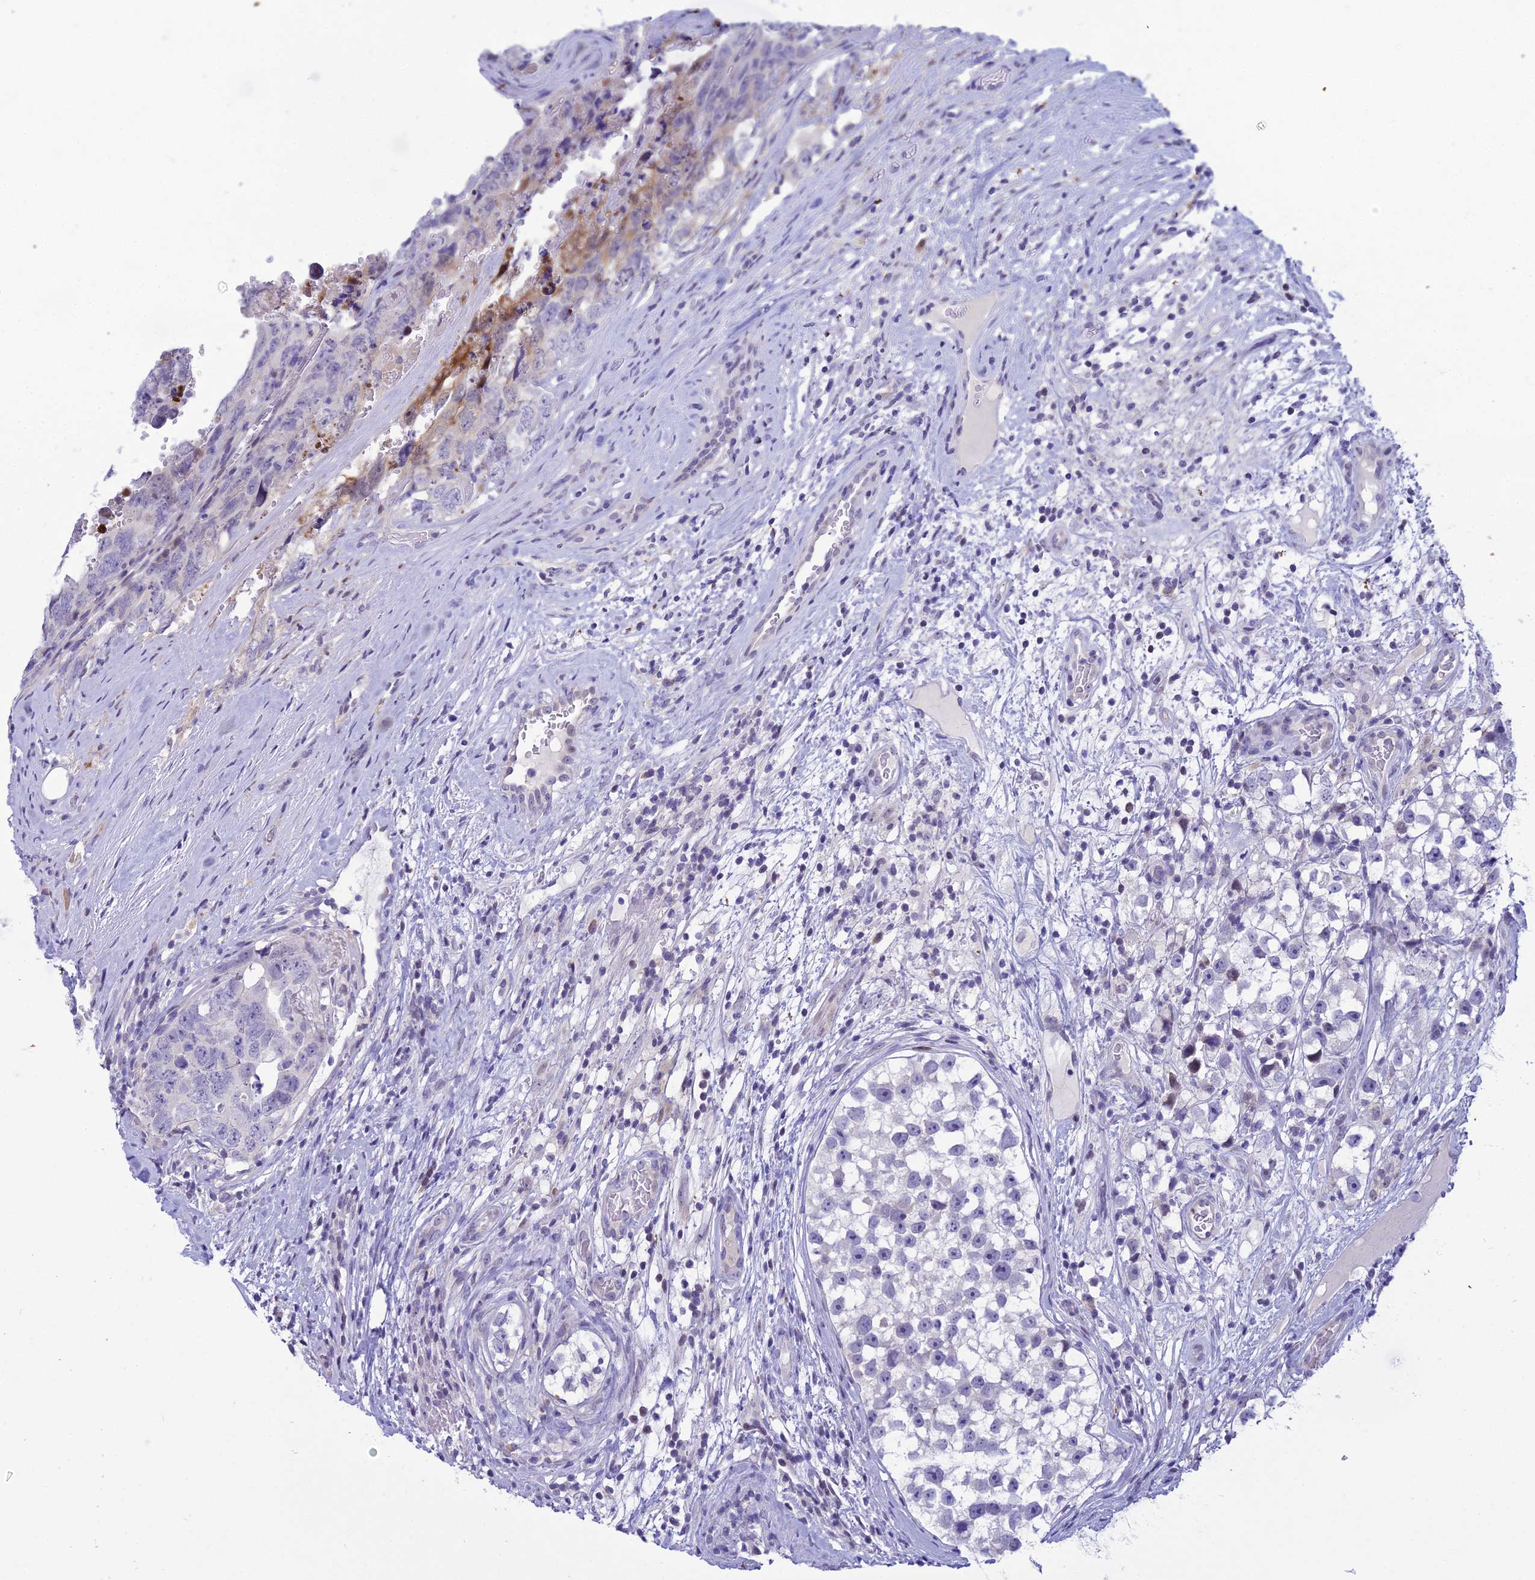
{"staining": {"intensity": "negative", "quantity": "none", "location": "none"}, "tissue": "testis cancer", "cell_type": "Tumor cells", "image_type": "cancer", "snomed": [{"axis": "morphology", "description": "Carcinoma, Embryonal, NOS"}, {"axis": "topography", "description": "Testis"}], "caption": "Protein analysis of testis cancer reveals no significant staining in tumor cells.", "gene": "ZMIZ1", "patient": {"sex": "male", "age": 45}}